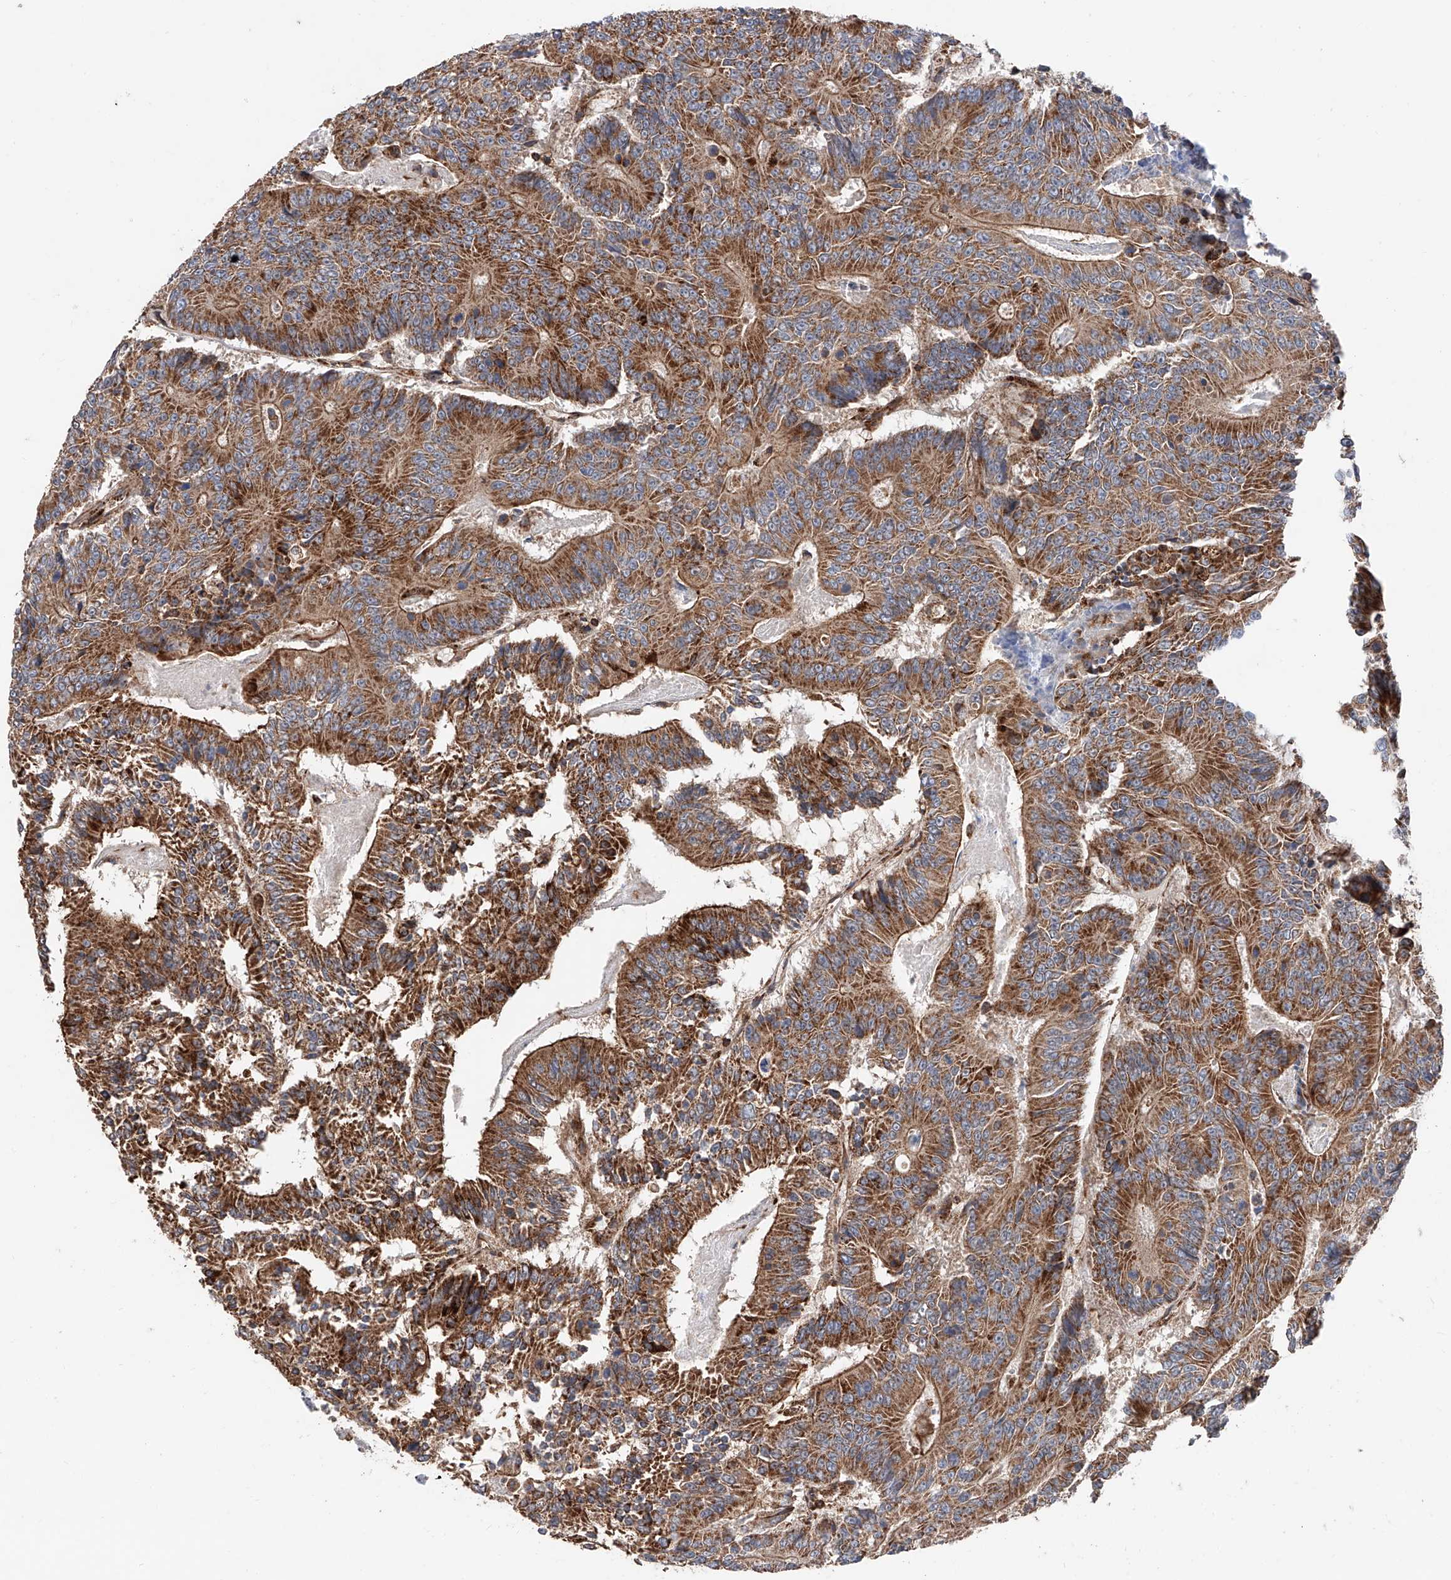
{"staining": {"intensity": "moderate", "quantity": ">75%", "location": "cytoplasmic/membranous"}, "tissue": "colorectal cancer", "cell_type": "Tumor cells", "image_type": "cancer", "snomed": [{"axis": "morphology", "description": "Adenocarcinoma, NOS"}, {"axis": "topography", "description": "Colon"}], "caption": "This image shows IHC staining of human colorectal cancer, with medium moderate cytoplasmic/membranous positivity in approximately >75% of tumor cells.", "gene": "PISD", "patient": {"sex": "male", "age": 83}}